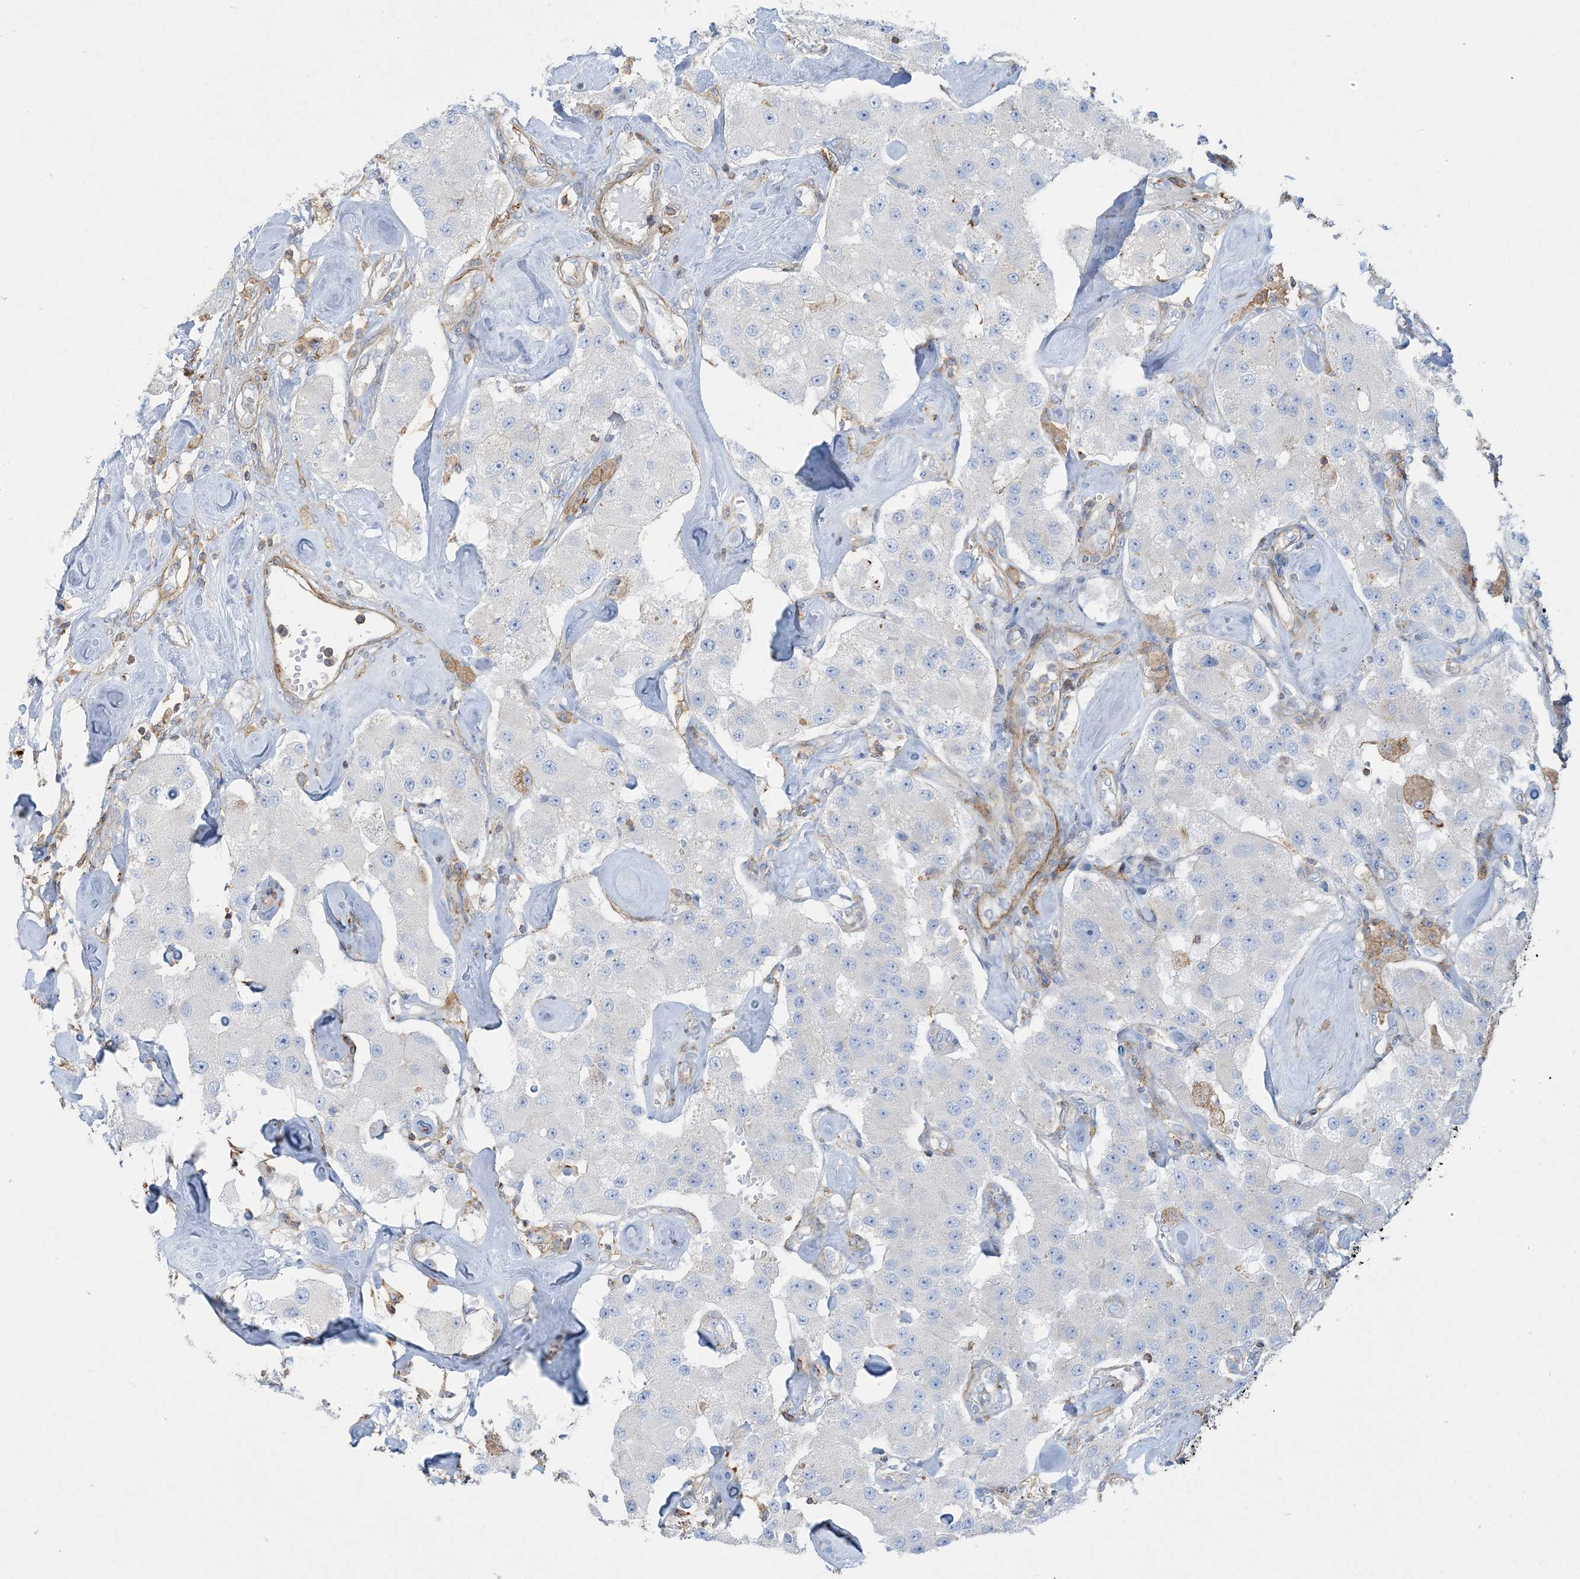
{"staining": {"intensity": "negative", "quantity": "none", "location": "none"}, "tissue": "carcinoid", "cell_type": "Tumor cells", "image_type": "cancer", "snomed": [{"axis": "morphology", "description": "Carcinoid, malignant, NOS"}, {"axis": "topography", "description": "Pancreas"}], "caption": "Immunohistochemistry (IHC) image of human carcinoid (malignant) stained for a protein (brown), which shows no staining in tumor cells.", "gene": "GTF3C2", "patient": {"sex": "male", "age": 41}}